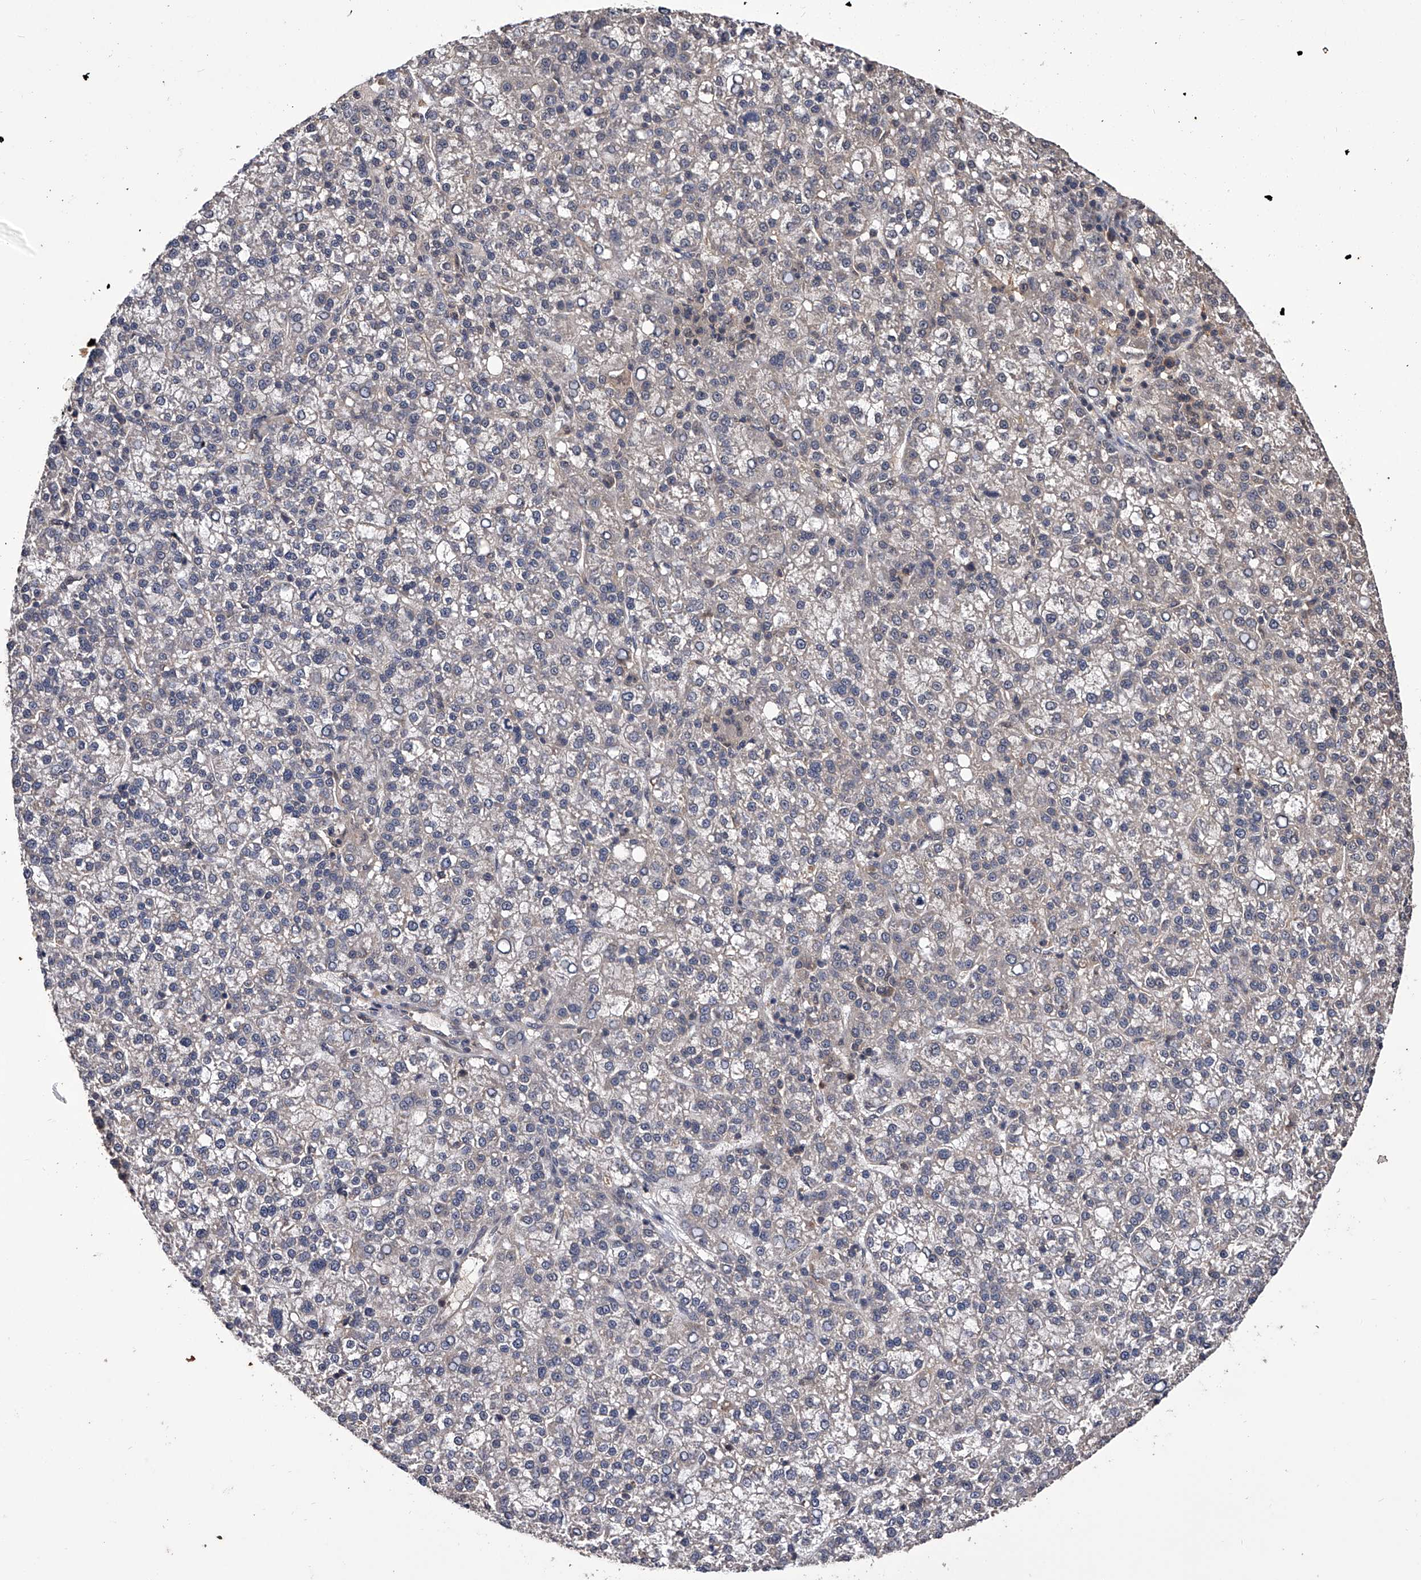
{"staining": {"intensity": "negative", "quantity": "none", "location": "none"}, "tissue": "liver cancer", "cell_type": "Tumor cells", "image_type": "cancer", "snomed": [{"axis": "morphology", "description": "Carcinoma, Hepatocellular, NOS"}, {"axis": "topography", "description": "Liver"}], "caption": "This photomicrograph is of liver hepatocellular carcinoma stained with immunohistochemistry (IHC) to label a protein in brown with the nuclei are counter-stained blue. There is no positivity in tumor cells. (DAB (3,3'-diaminobenzidine) IHC, high magnification).", "gene": "EFCAB7", "patient": {"sex": "female", "age": 58}}